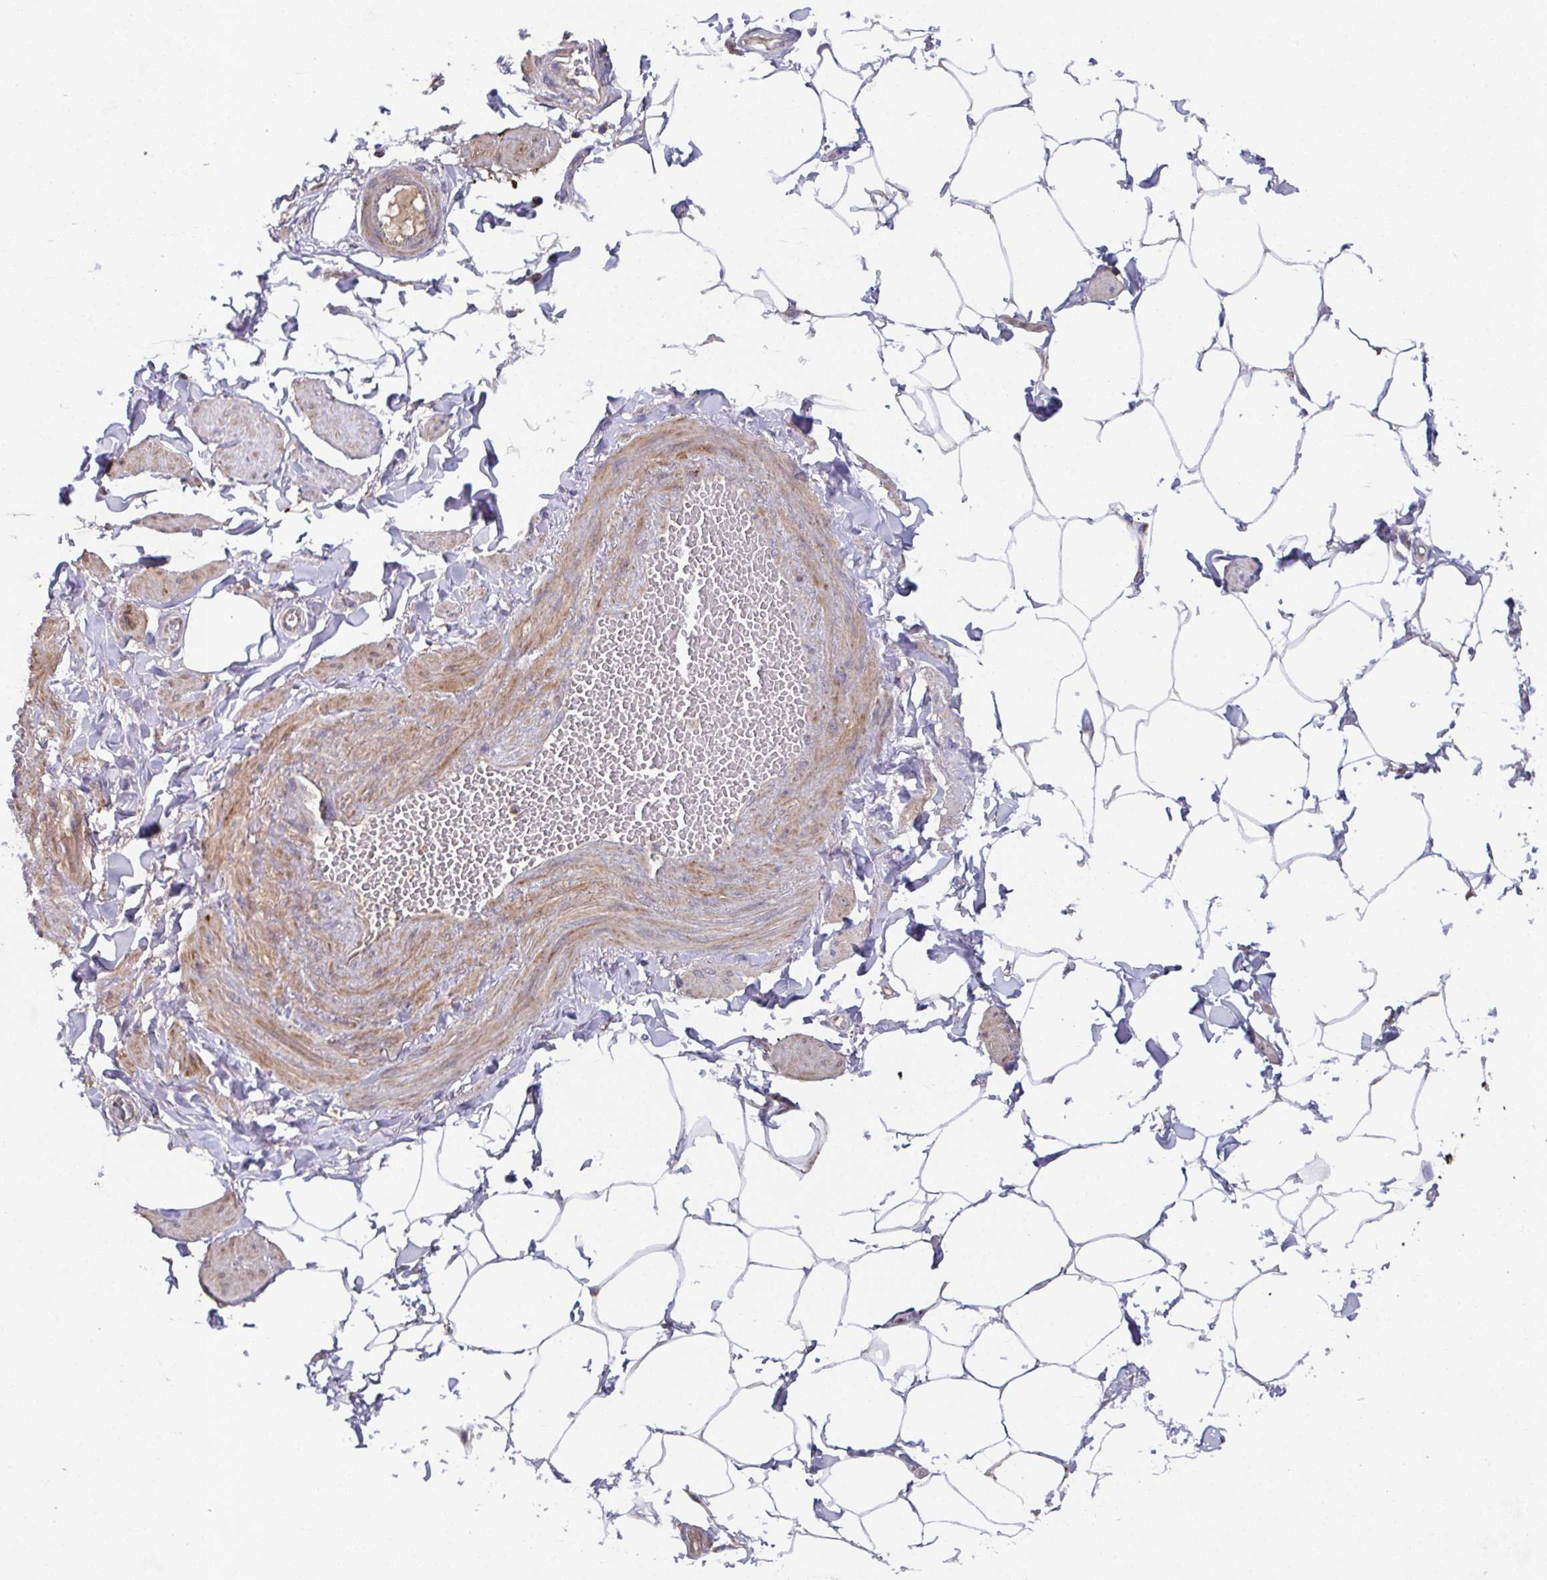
{"staining": {"intensity": "negative", "quantity": "none", "location": "none"}, "tissue": "adipose tissue", "cell_type": "Adipocytes", "image_type": "normal", "snomed": [{"axis": "morphology", "description": "Normal tissue, NOS"}, {"axis": "topography", "description": "Epididymis"}, {"axis": "topography", "description": "Peripheral nerve tissue"}], "caption": "Micrograph shows no protein expression in adipocytes of unremarkable adipose tissue. (DAB (3,3'-diaminobenzidine) immunohistochemistry (IHC), high magnification).", "gene": "MT", "patient": {"sex": "male", "age": 32}}